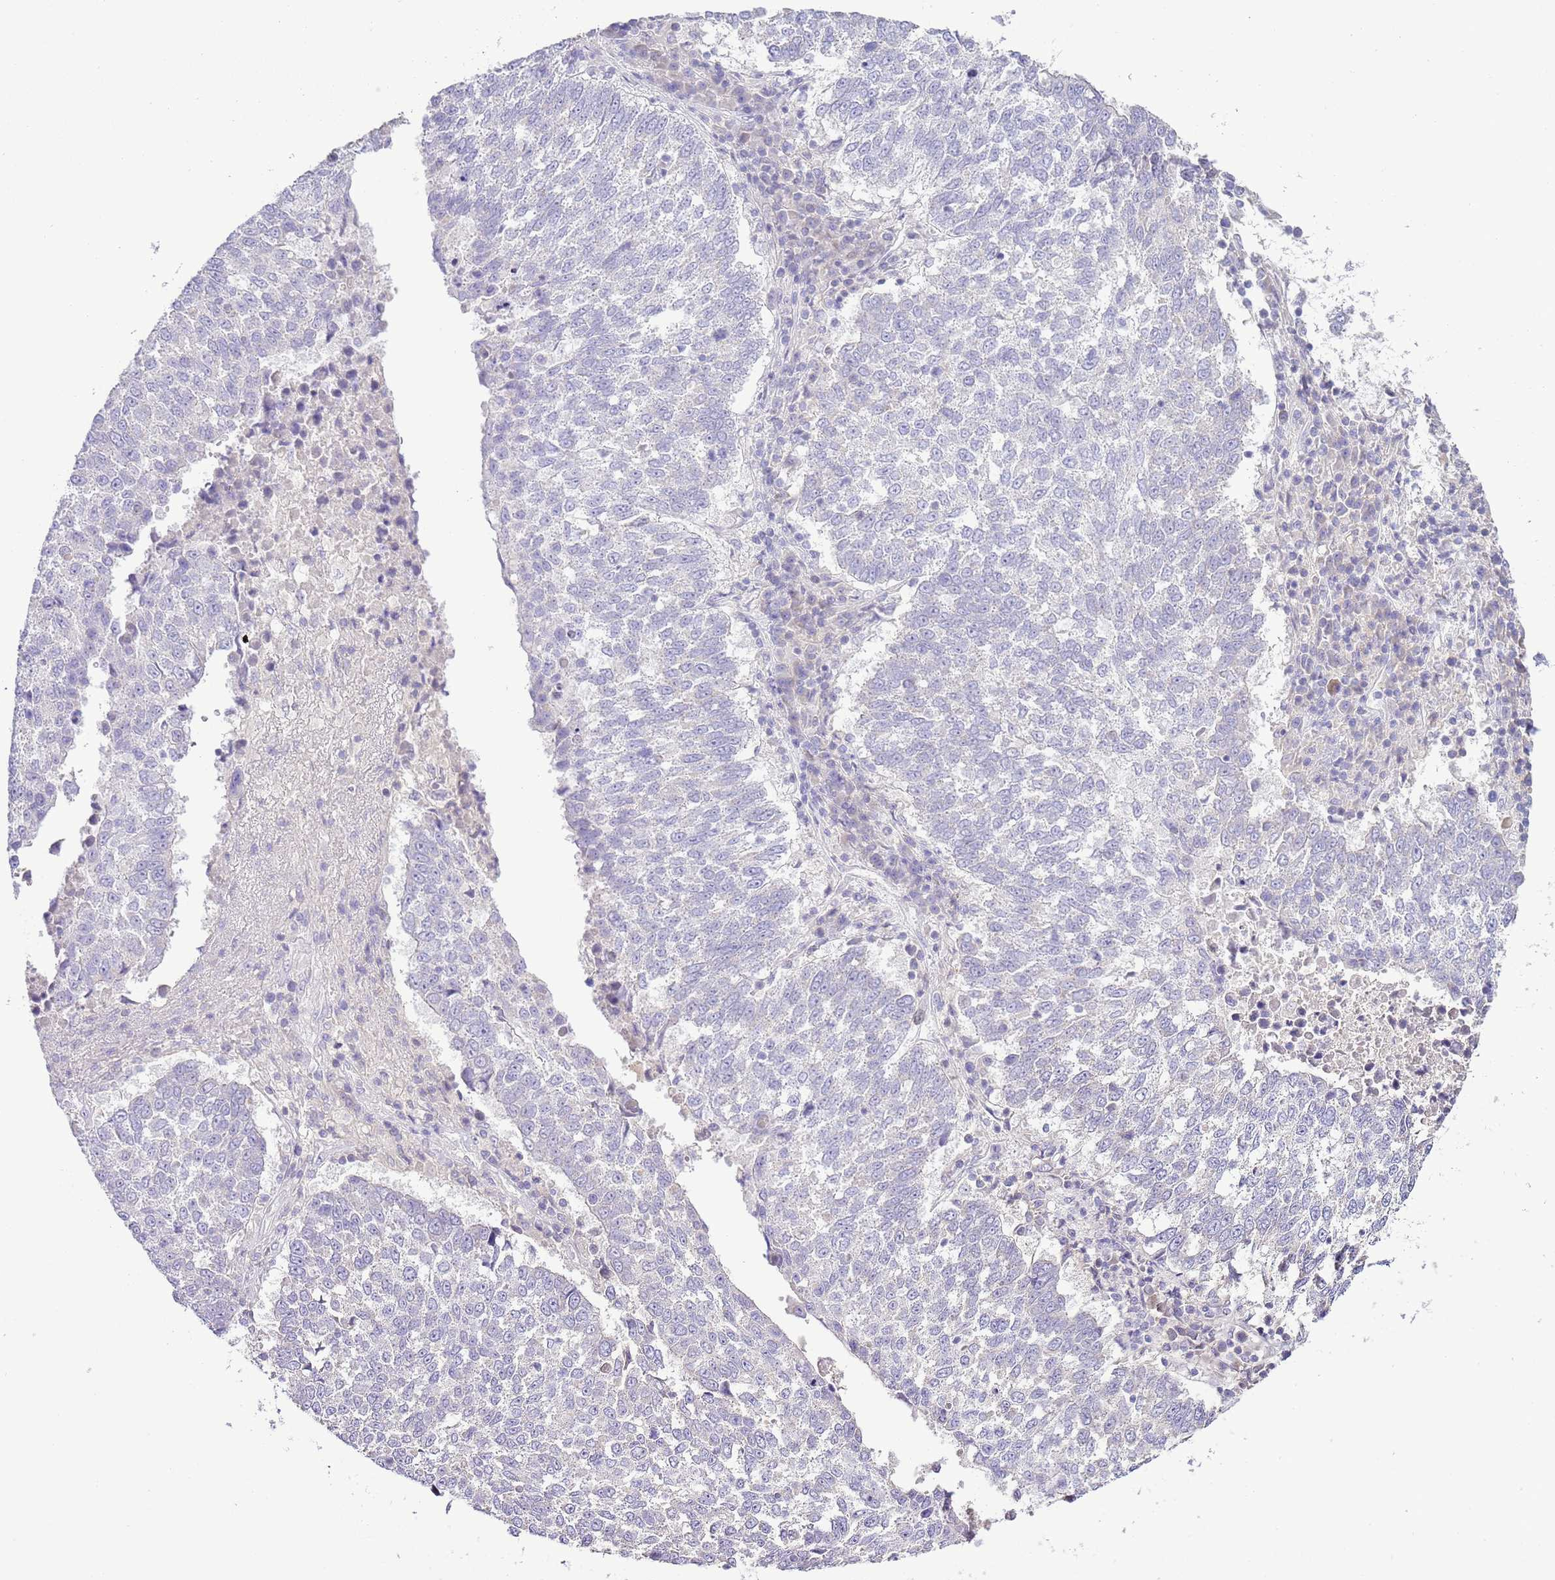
{"staining": {"intensity": "negative", "quantity": "none", "location": "none"}, "tissue": "lung cancer", "cell_type": "Tumor cells", "image_type": "cancer", "snomed": [{"axis": "morphology", "description": "Squamous cell carcinoma, NOS"}, {"axis": "topography", "description": "Lung"}], "caption": "Tumor cells are negative for brown protein staining in lung squamous cell carcinoma.", "gene": "IL2RG", "patient": {"sex": "male", "age": 73}}